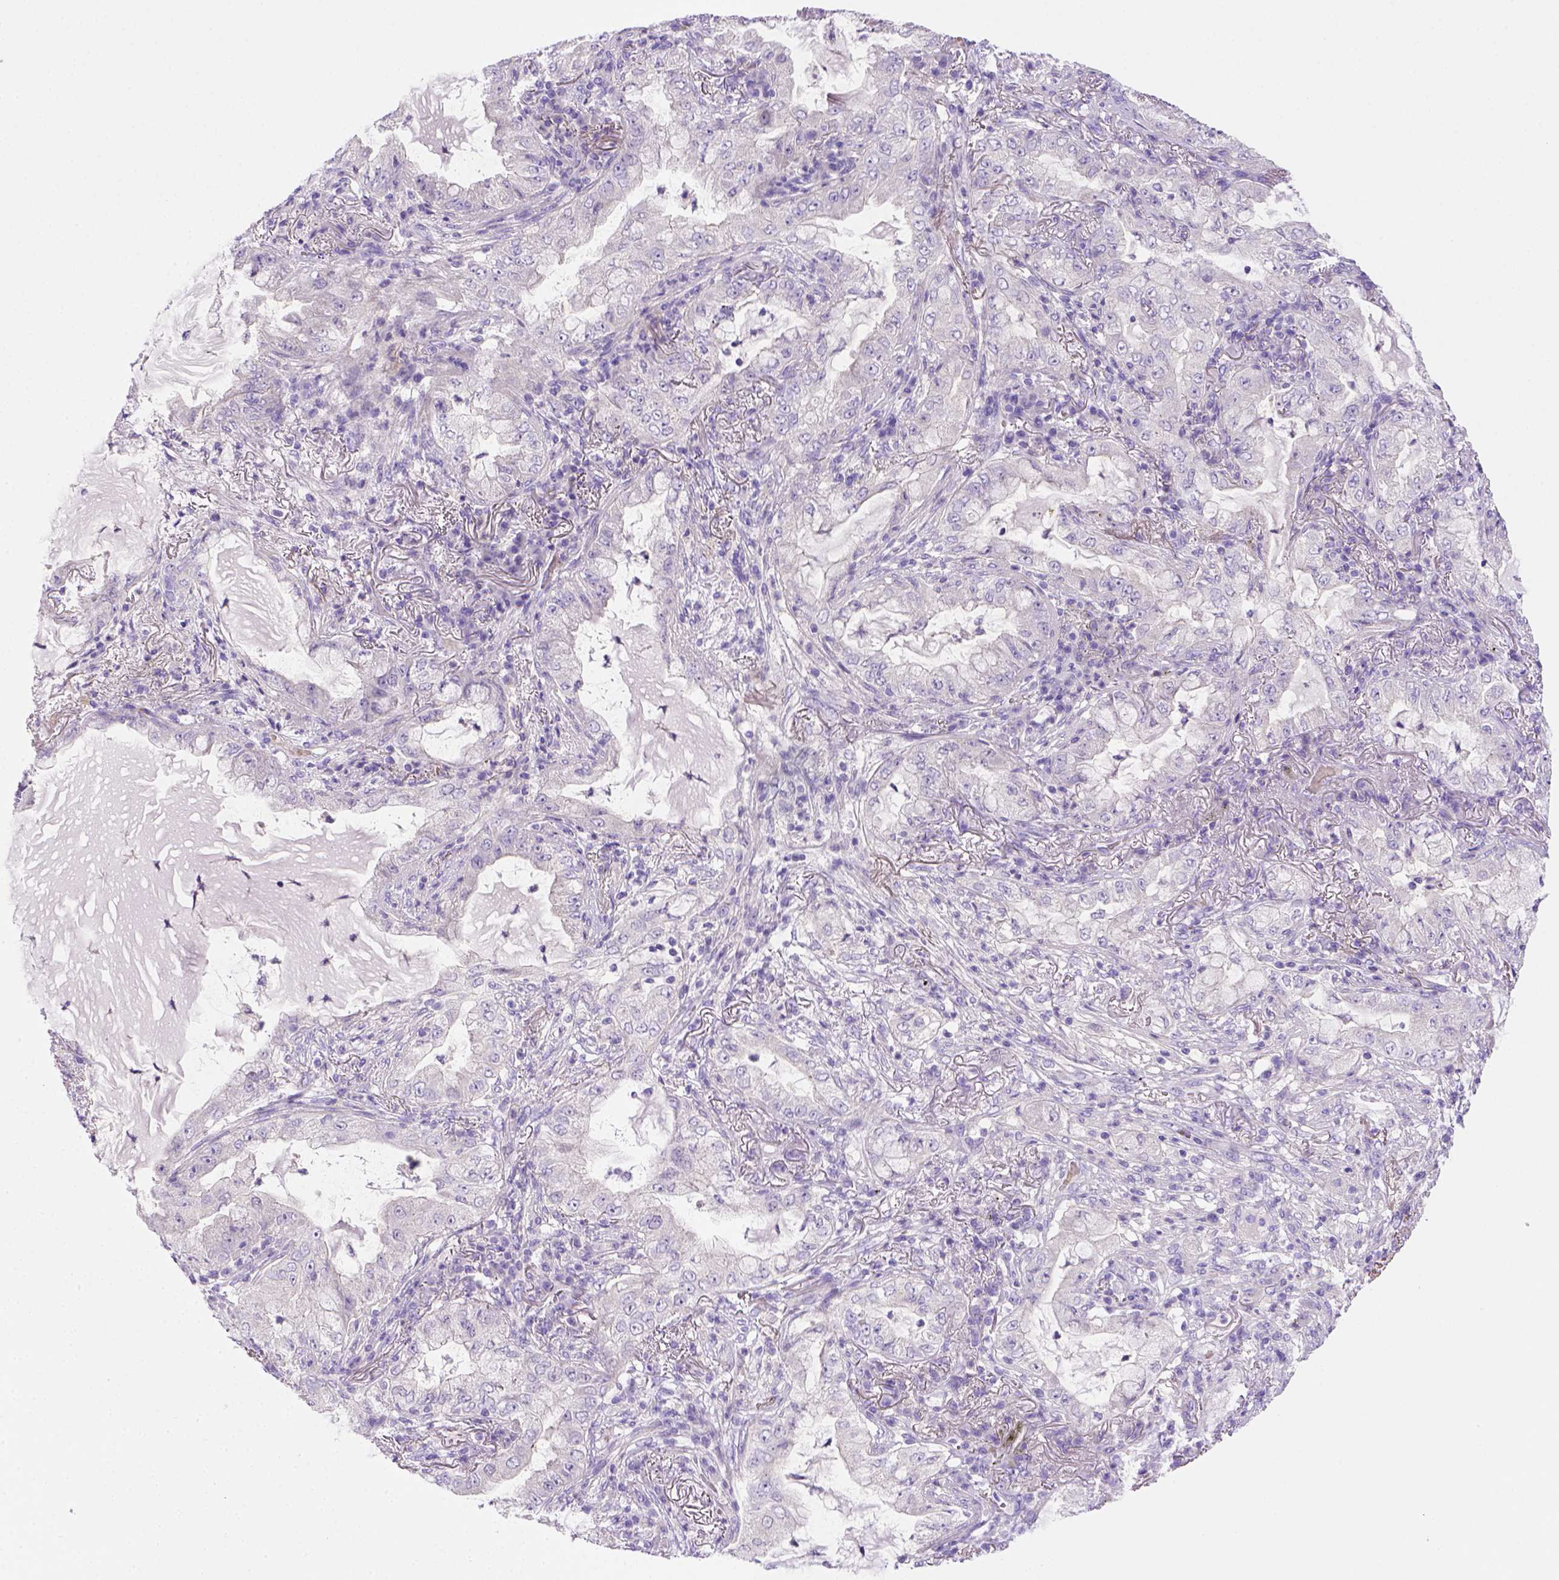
{"staining": {"intensity": "negative", "quantity": "none", "location": "none"}, "tissue": "lung cancer", "cell_type": "Tumor cells", "image_type": "cancer", "snomed": [{"axis": "morphology", "description": "Adenocarcinoma, NOS"}, {"axis": "topography", "description": "Lung"}], "caption": "This is an immunohistochemistry image of human lung adenocarcinoma. There is no positivity in tumor cells.", "gene": "BAAT", "patient": {"sex": "female", "age": 73}}